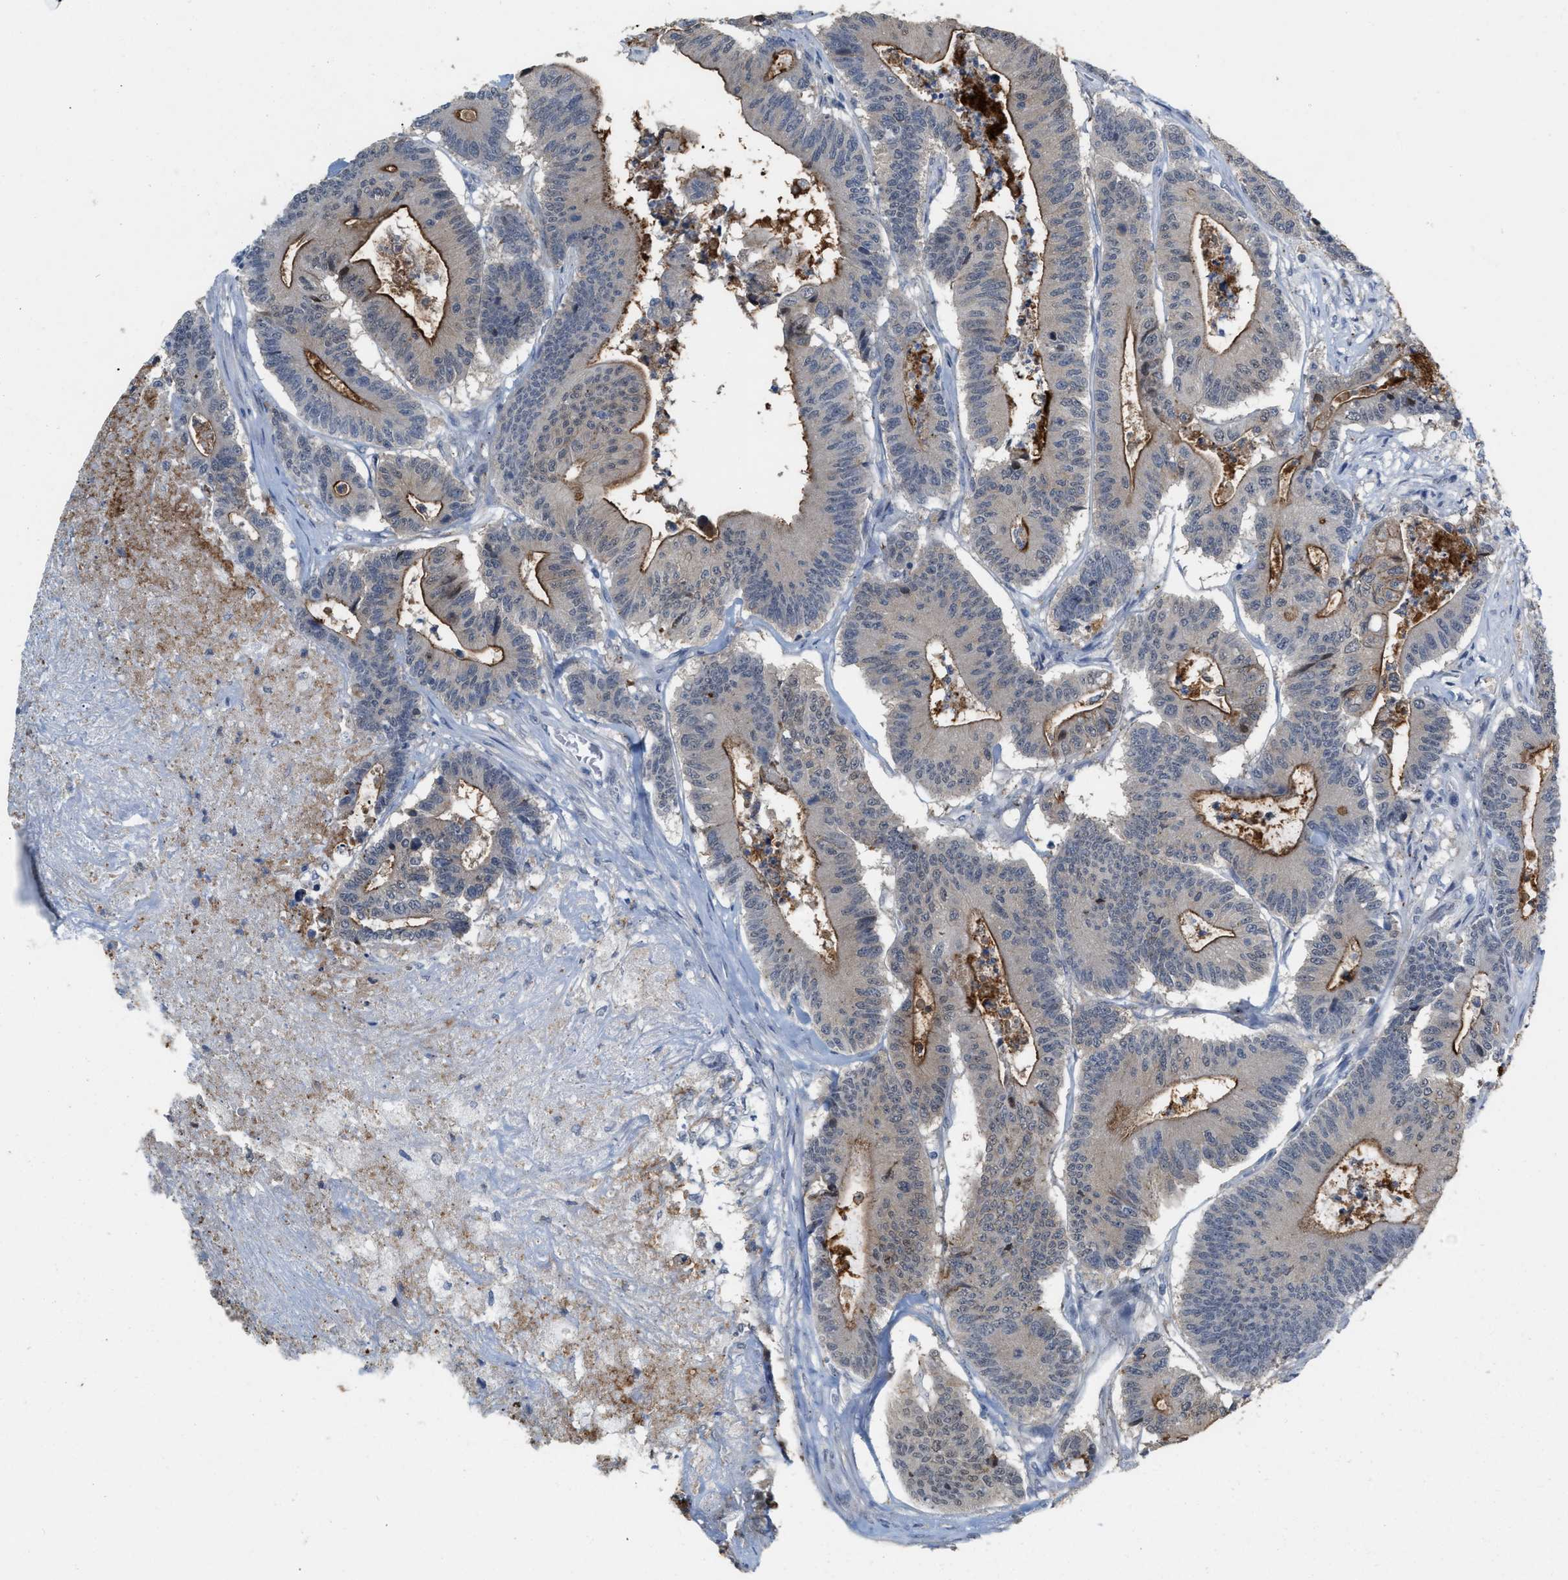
{"staining": {"intensity": "moderate", "quantity": ">75%", "location": "cytoplasmic/membranous"}, "tissue": "colorectal cancer", "cell_type": "Tumor cells", "image_type": "cancer", "snomed": [{"axis": "morphology", "description": "Adenocarcinoma, NOS"}, {"axis": "topography", "description": "Colon"}], "caption": "Protein staining of colorectal cancer tissue exhibits moderate cytoplasmic/membranous positivity in approximately >75% of tumor cells. (DAB IHC, brown staining for protein, blue staining for nuclei).", "gene": "BAIAP2L1", "patient": {"sex": "female", "age": 84}}